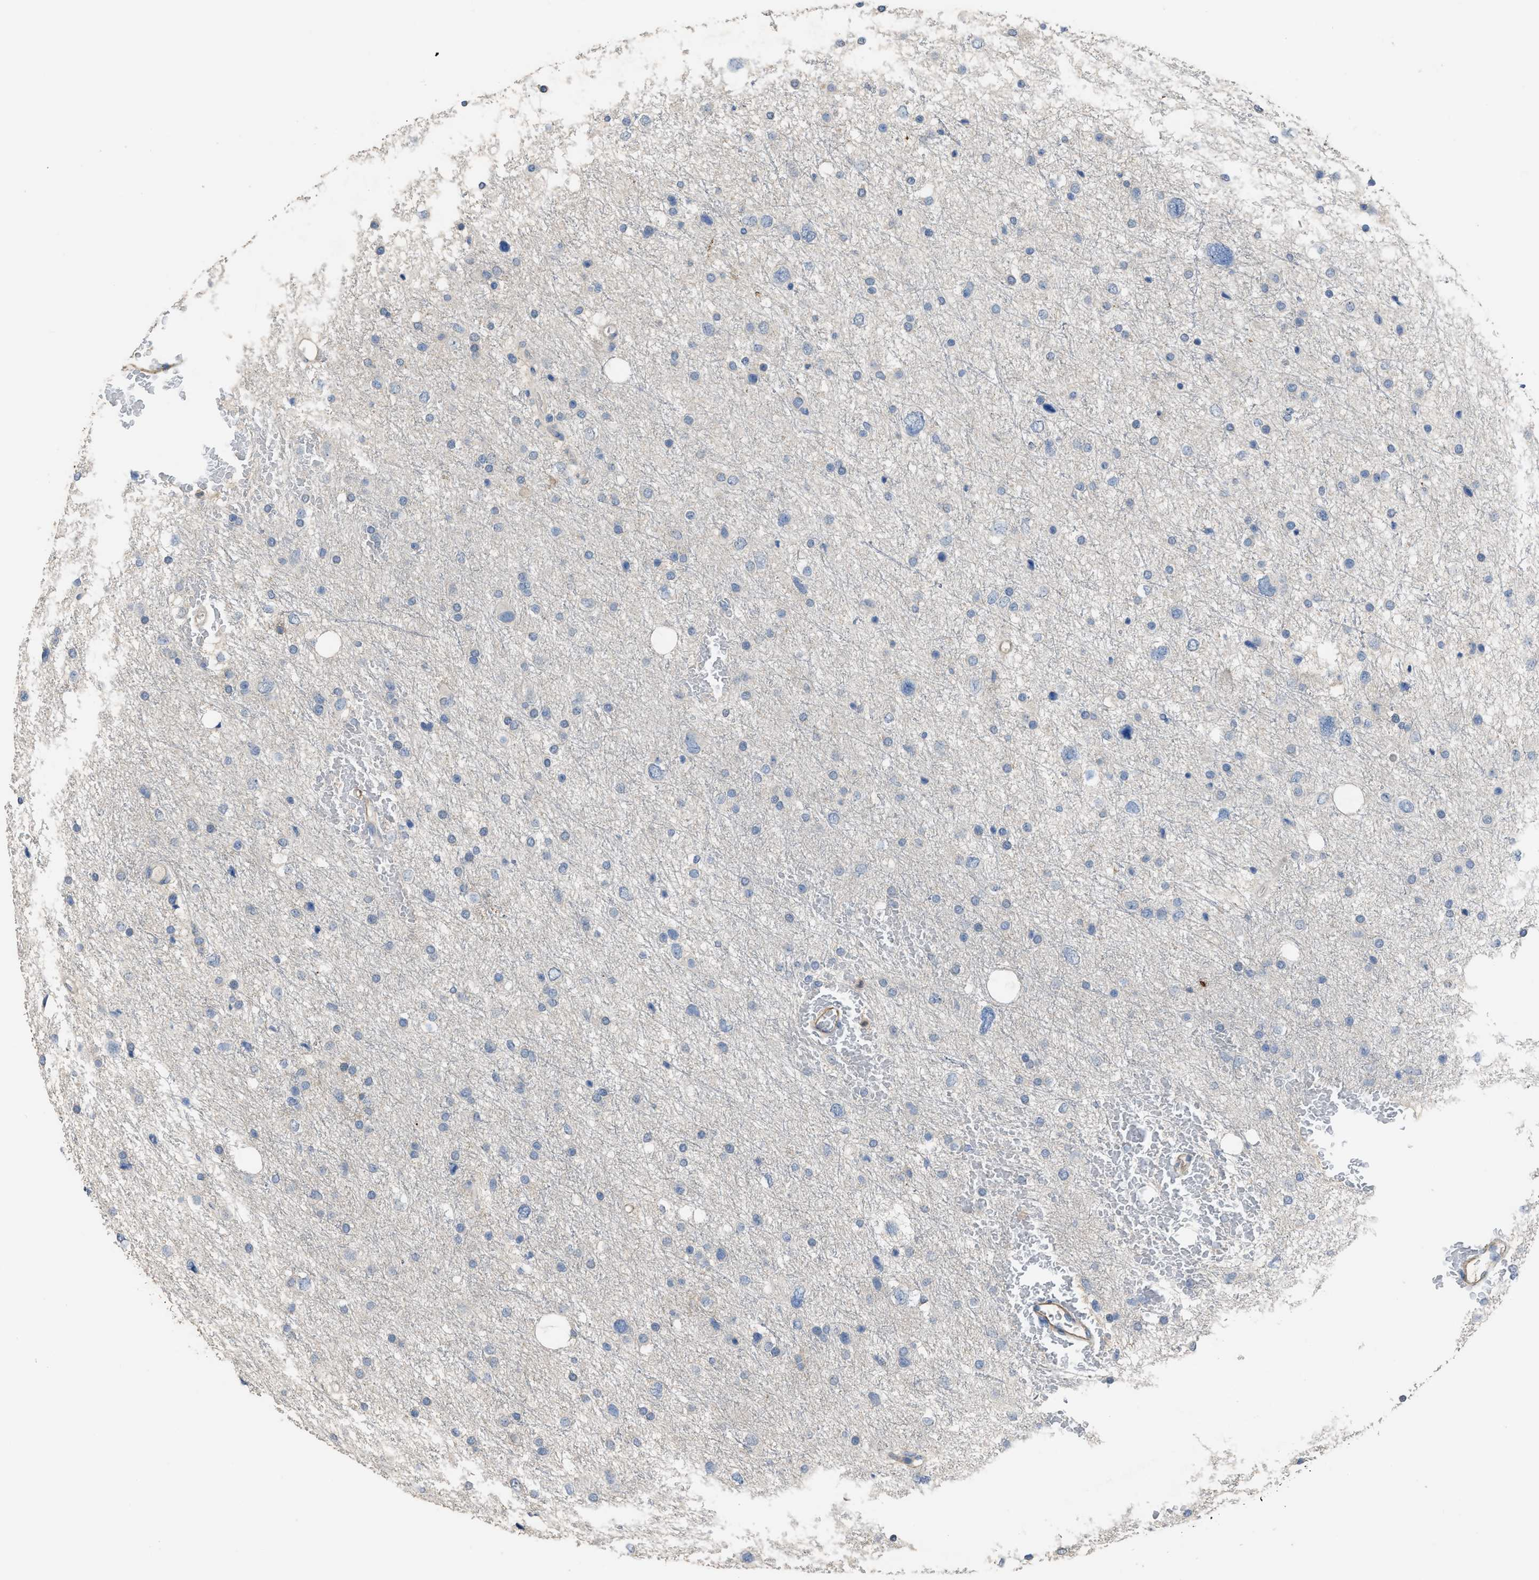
{"staining": {"intensity": "negative", "quantity": "none", "location": "none"}, "tissue": "glioma", "cell_type": "Tumor cells", "image_type": "cancer", "snomed": [{"axis": "morphology", "description": "Glioma, malignant, Low grade"}, {"axis": "topography", "description": "Brain"}], "caption": "Micrograph shows no protein staining in tumor cells of malignant glioma (low-grade) tissue.", "gene": "OR51E1", "patient": {"sex": "female", "age": 37}}